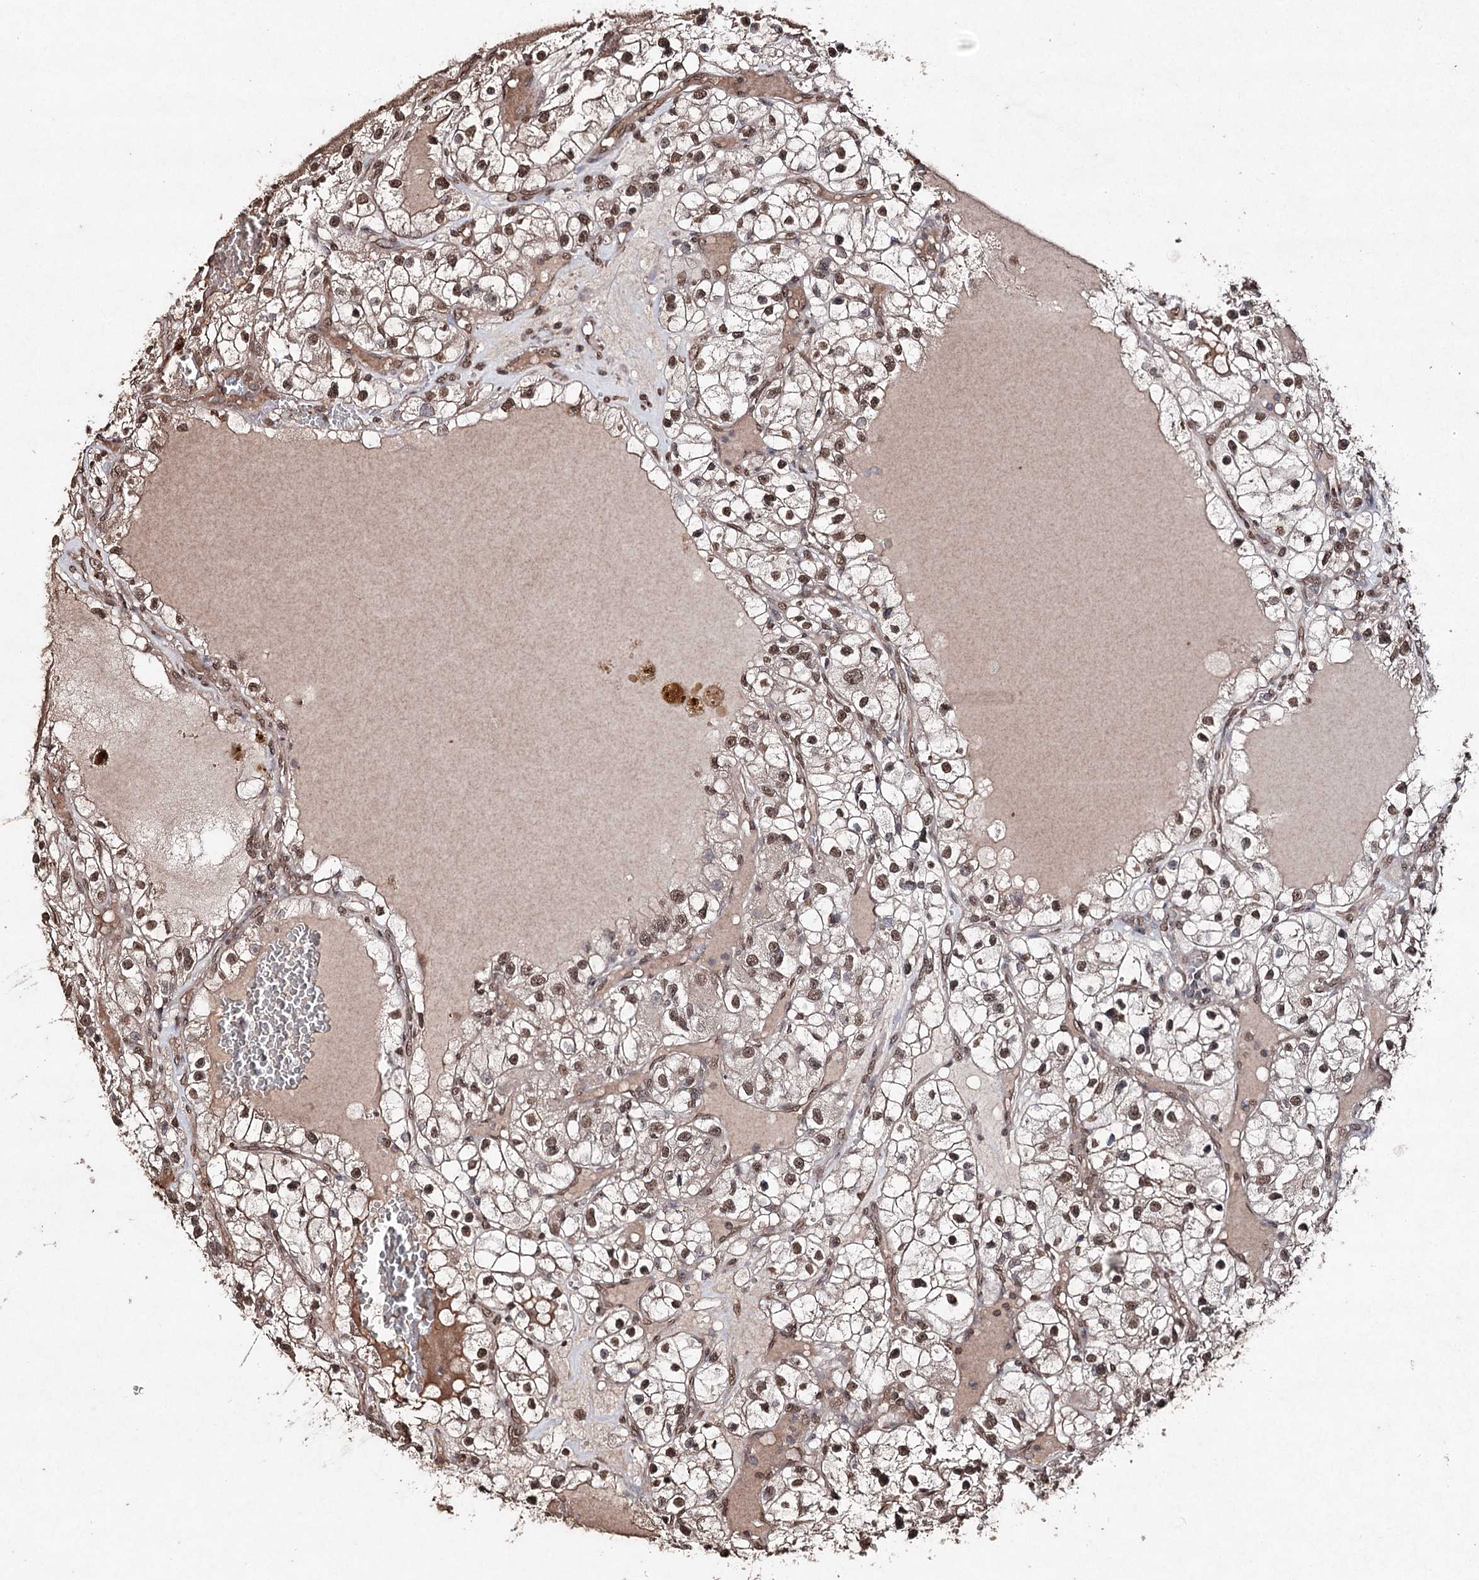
{"staining": {"intensity": "moderate", "quantity": ">75%", "location": "nuclear"}, "tissue": "renal cancer", "cell_type": "Tumor cells", "image_type": "cancer", "snomed": [{"axis": "morphology", "description": "Adenocarcinoma, NOS"}, {"axis": "topography", "description": "Kidney"}], "caption": "IHC staining of adenocarcinoma (renal), which demonstrates medium levels of moderate nuclear staining in about >75% of tumor cells indicating moderate nuclear protein positivity. The staining was performed using DAB (3,3'-diaminobenzidine) (brown) for protein detection and nuclei were counterstained in hematoxylin (blue).", "gene": "ATG14", "patient": {"sex": "female", "age": 57}}